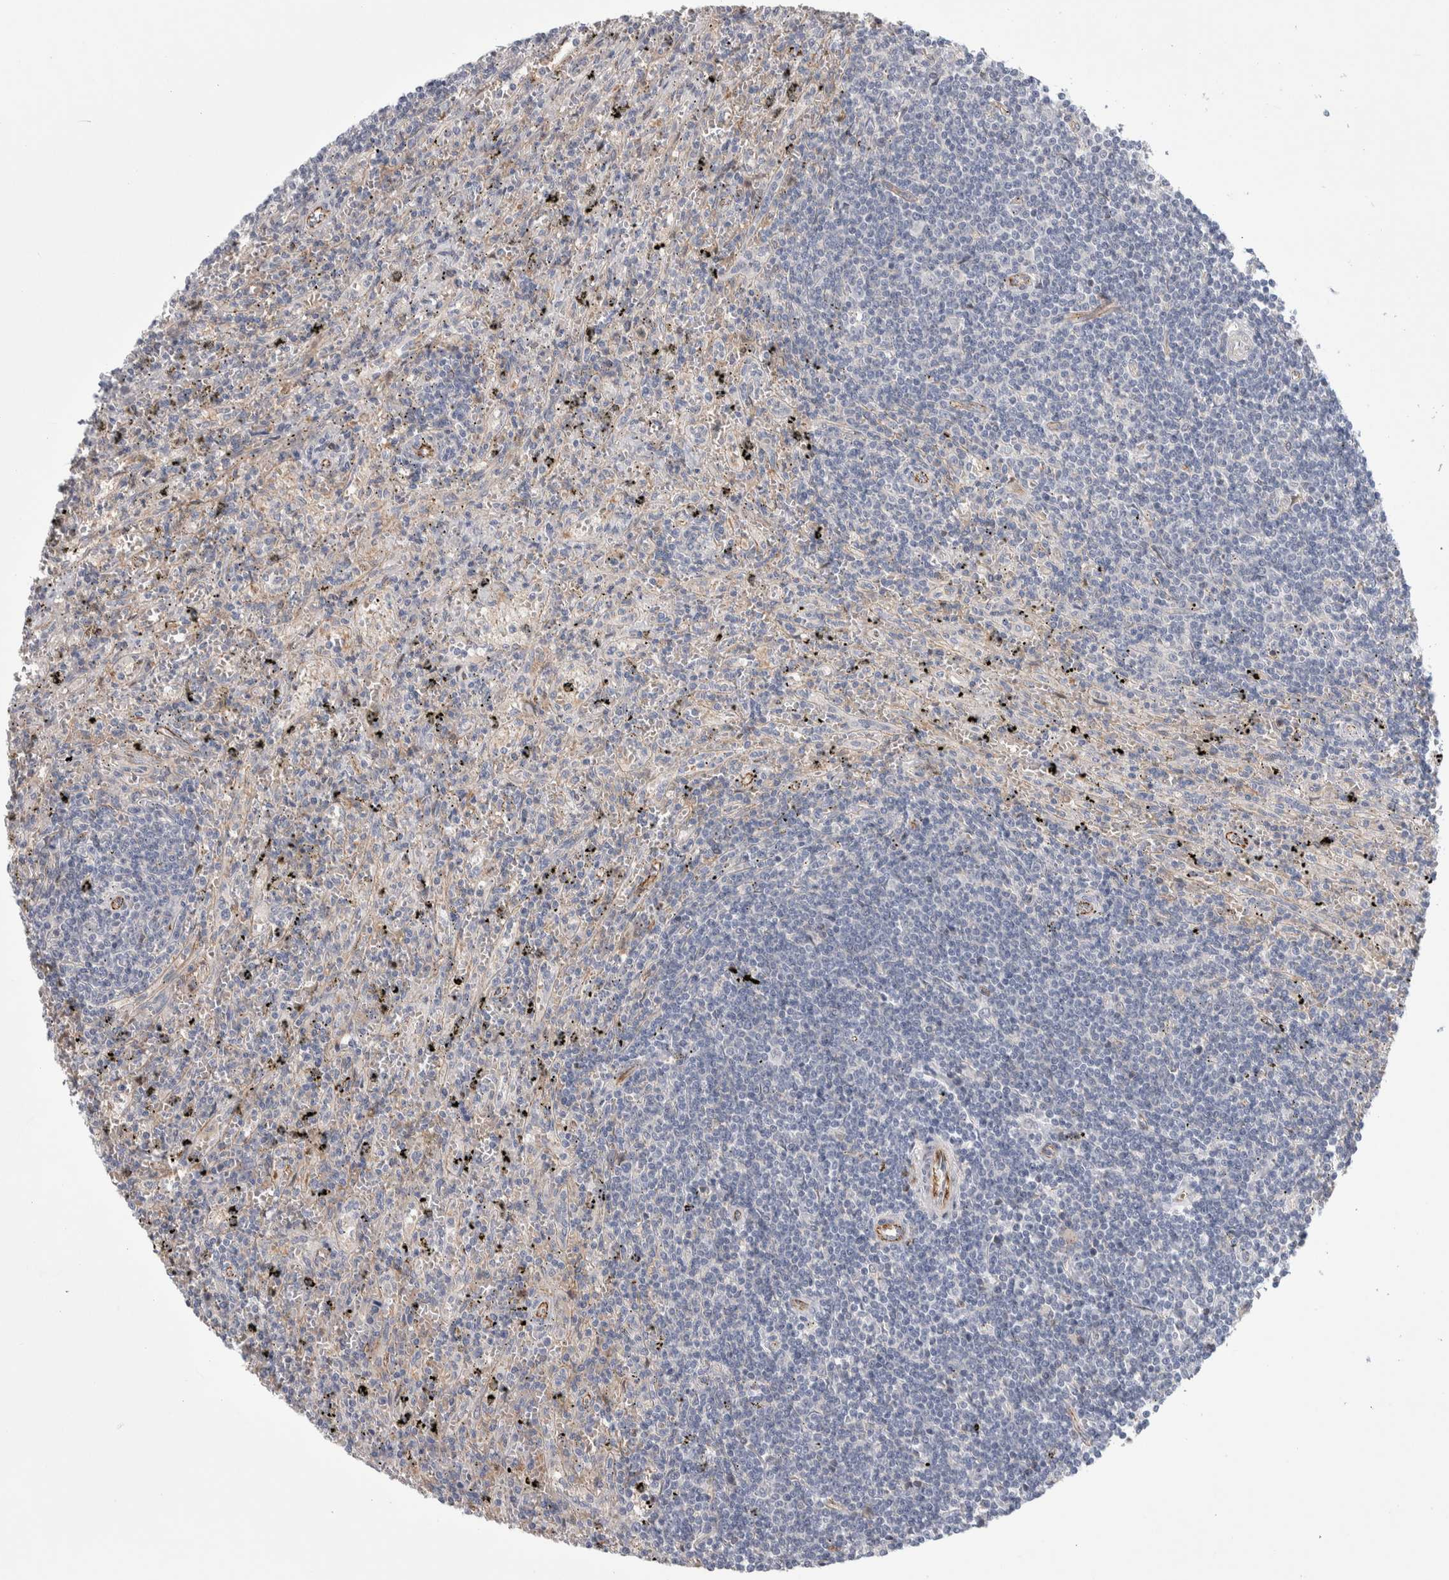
{"staining": {"intensity": "negative", "quantity": "none", "location": "none"}, "tissue": "lymphoma", "cell_type": "Tumor cells", "image_type": "cancer", "snomed": [{"axis": "morphology", "description": "Malignant lymphoma, non-Hodgkin's type, Low grade"}, {"axis": "topography", "description": "Spleen"}], "caption": "Tumor cells show no significant staining in lymphoma. (DAB (3,3'-diaminobenzidine) immunohistochemistry (IHC) with hematoxylin counter stain).", "gene": "ZNF862", "patient": {"sex": "male", "age": 76}}